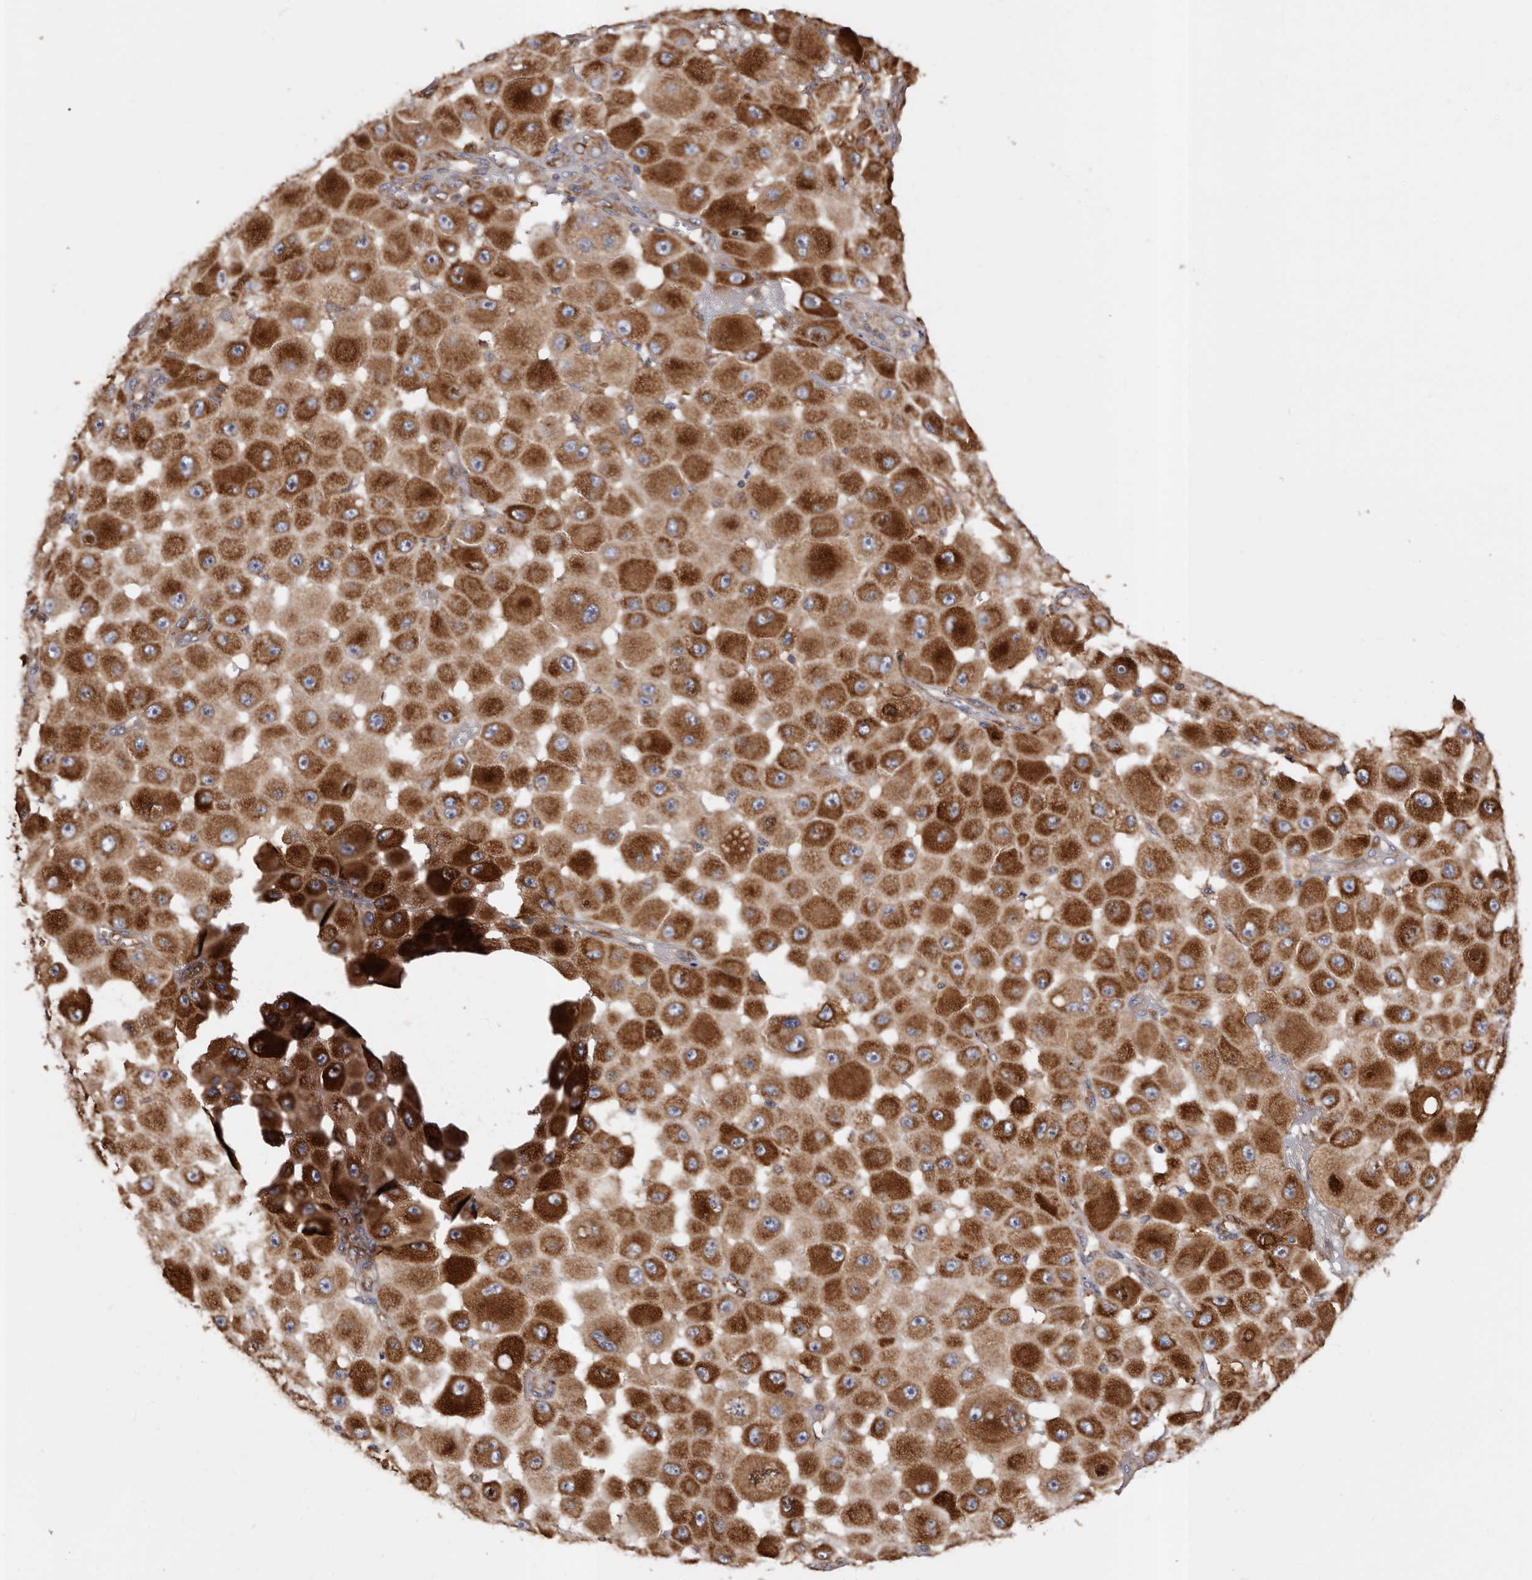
{"staining": {"intensity": "strong", "quantity": ">75%", "location": "cytoplasmic/membranous"}, "tissue": "melanoma", "cell_type": "Tumor cells", "image_type": "cancer", "snomed": [{"axis": "morphology", "description": "Malignant melanoma, NOS"}, {"axis": "topography", "description": "Skin"}], "caption": "Melanoma stained with DAB immunohistochemistry (IHC) exhibits high levels of strong cytoplasmic/membranous positivity in approximately >75% of tumor cells. (brown staining indicates protein expression, while blue staining denotes nuclei).", "gene": "COQ8B", "patient": {"sex": "female", "age": 81}}